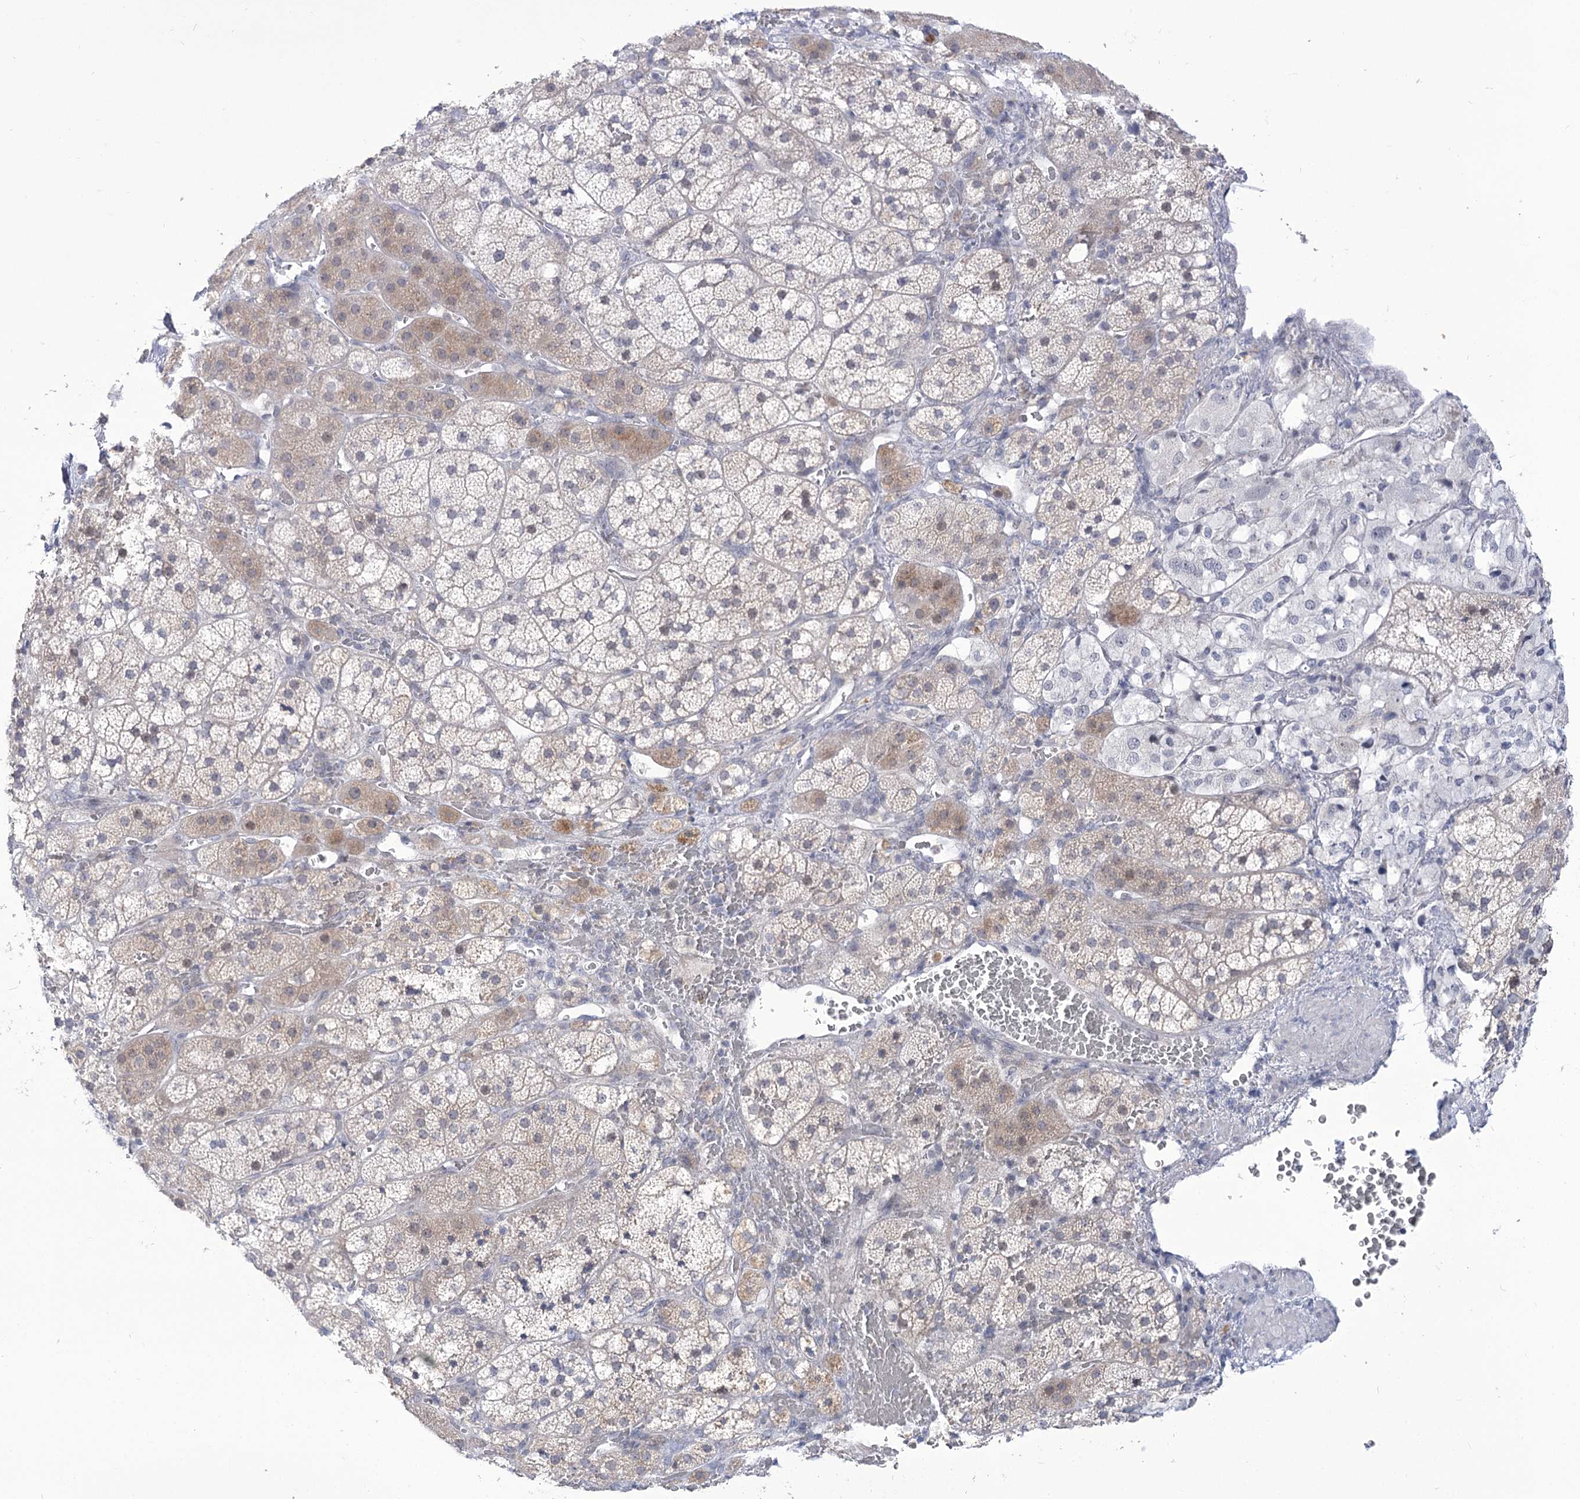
{"staining": {"intensity": "weak", "quantity": "<25%", "location": "cytoplasmic/membranous"}, "tissue": "adrenal gland", "cell_type": "Glandular cells", "image_type": "normal", "snomed": [{"axis": "morphology", "description": "Normal tissue, NOS"}, {"axis": "topography", "description": "Adrenal gland"}], "caption": "Adrenal gland stained for a protein using immunohistochemistry (IHC) exhibits no staining glandular cells.", "gene": "BEND7", "patient": {"sex": "female", "age": 44}}